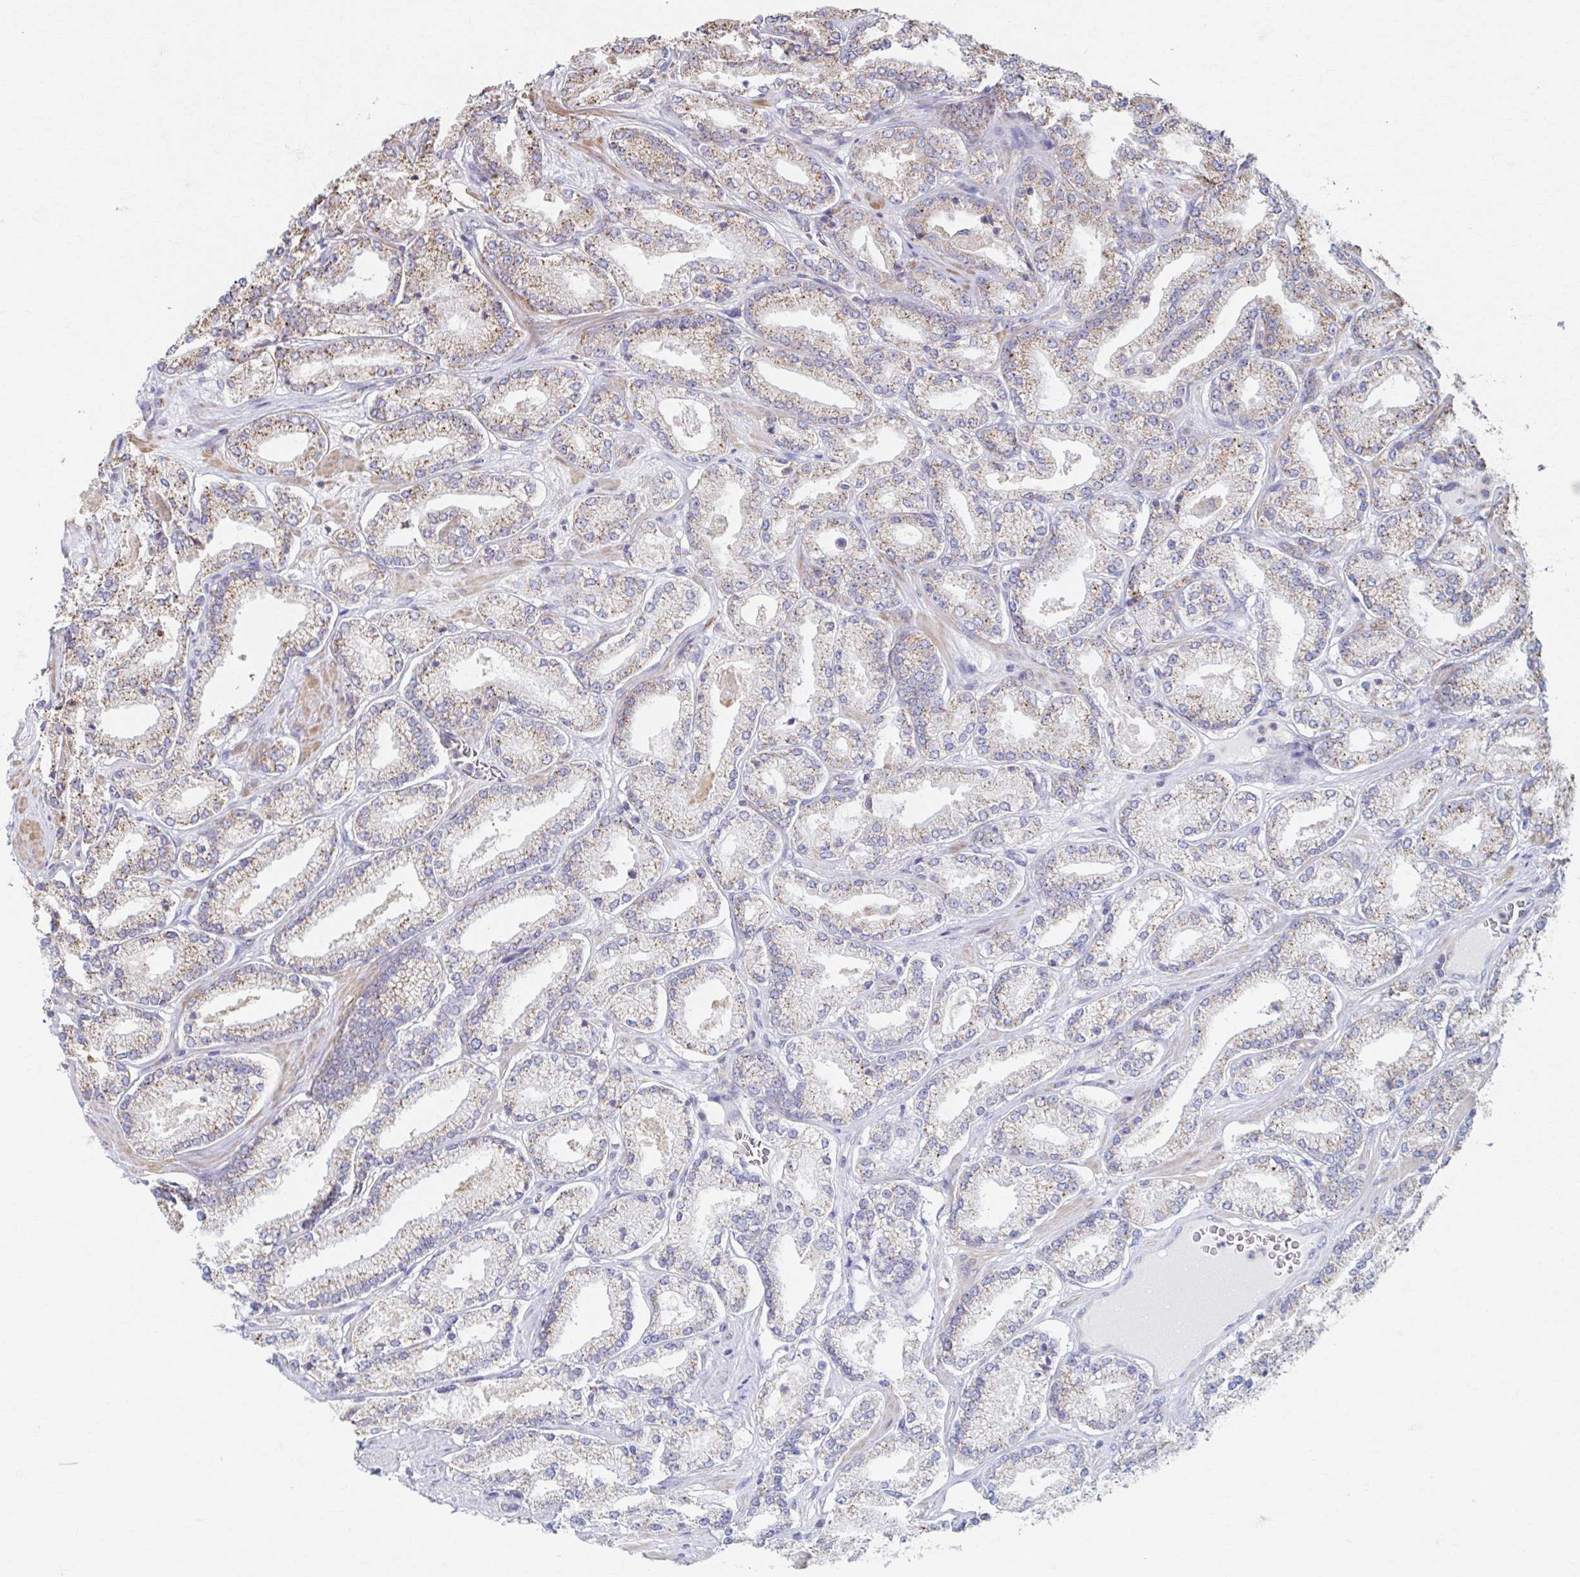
{"staining": {"intensity": "moderate", "quantity": "25%-75%", "location": "cytoplasmic/membranous"}, "tissue": "prostate cancer", "cell_type": "Tumor cells", "image_type": "cancer", "snomed": [{"axis": "morphology", "description": "Adenocarcinoma, High grade"}, {"axis": "topography", "description": "Prostate"}], "caption": "Immunohistochemistry (IHC) image of neoplastic tissue: human prostate cancer stained using immunohistochemistry shows medium levels of moderate protein expression localized specifically in the cytoplasmic/membranous of tumor cells, appearing as a cytoplasmic/membranous brown color.", "gene": "KLHL34", "patient": {"sex": "male", "age": 63}}